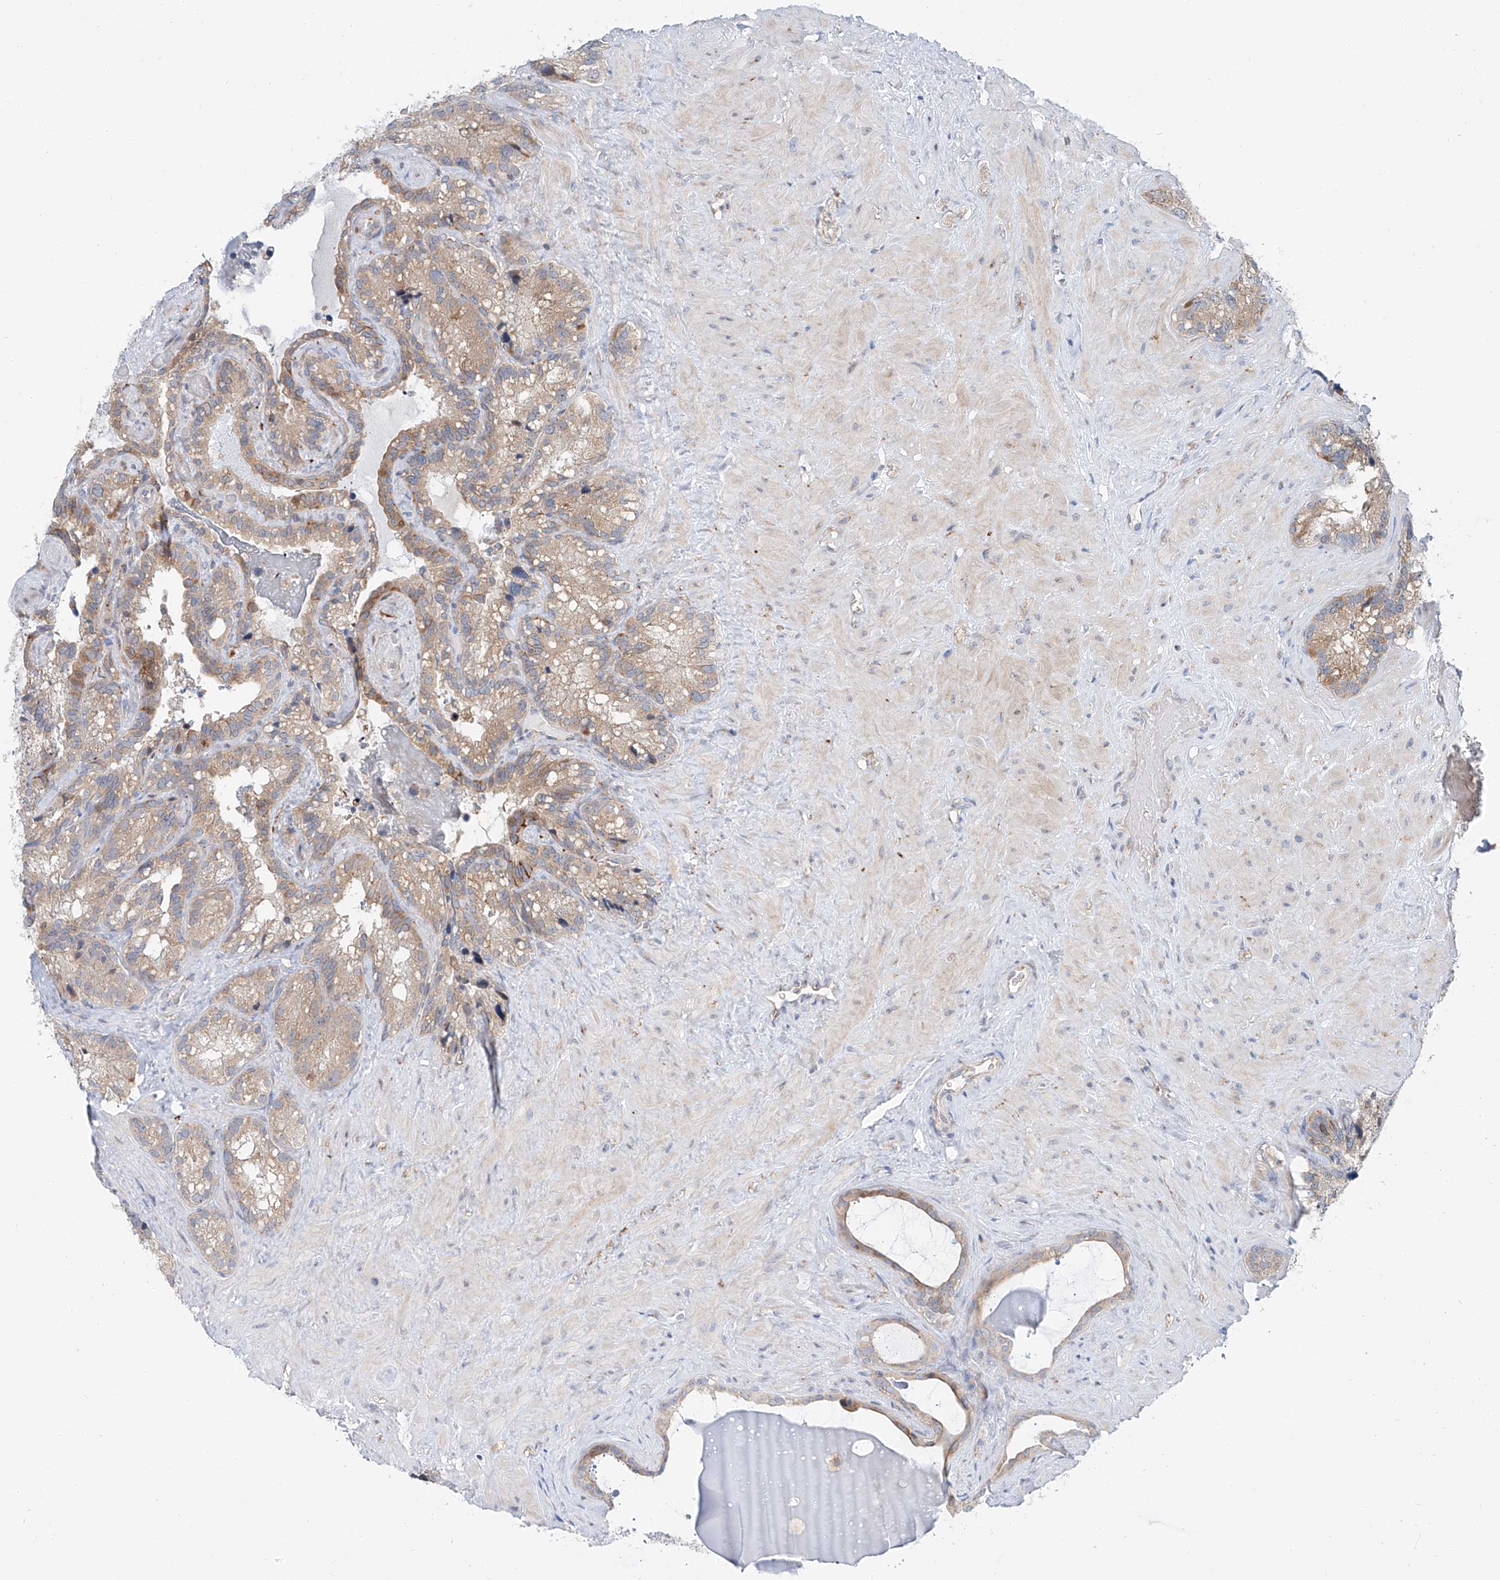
{"staining": {"intensity": "weak", "quantity": "25%-75%", "location": "cytoplasmic/membranous"}, "tissue": "seminal vesicle", "cell_type": "Glandular cells", "image_type": "normal", "snomed": [{"axis": "morphology", "description": "Normal tissue, NOS"}, {"axis": "topography", "description": "Prostate"}, {"axis": "topography", "description": "Seminal veicle"}], "caption": "Protein staining displays weak cytoplasmic/membranous positivity in approximately 25%-75% of glandular cells in unremarkable seminal vesicle. The protein is stained brown, and the nuclei are stained in blue (DAB (3,3'-diaminobenzidine) IHC with brightfield microscopy, high magnification).", "gene": "CLDND1", "patient": {"sex": "male", "age": 68}}